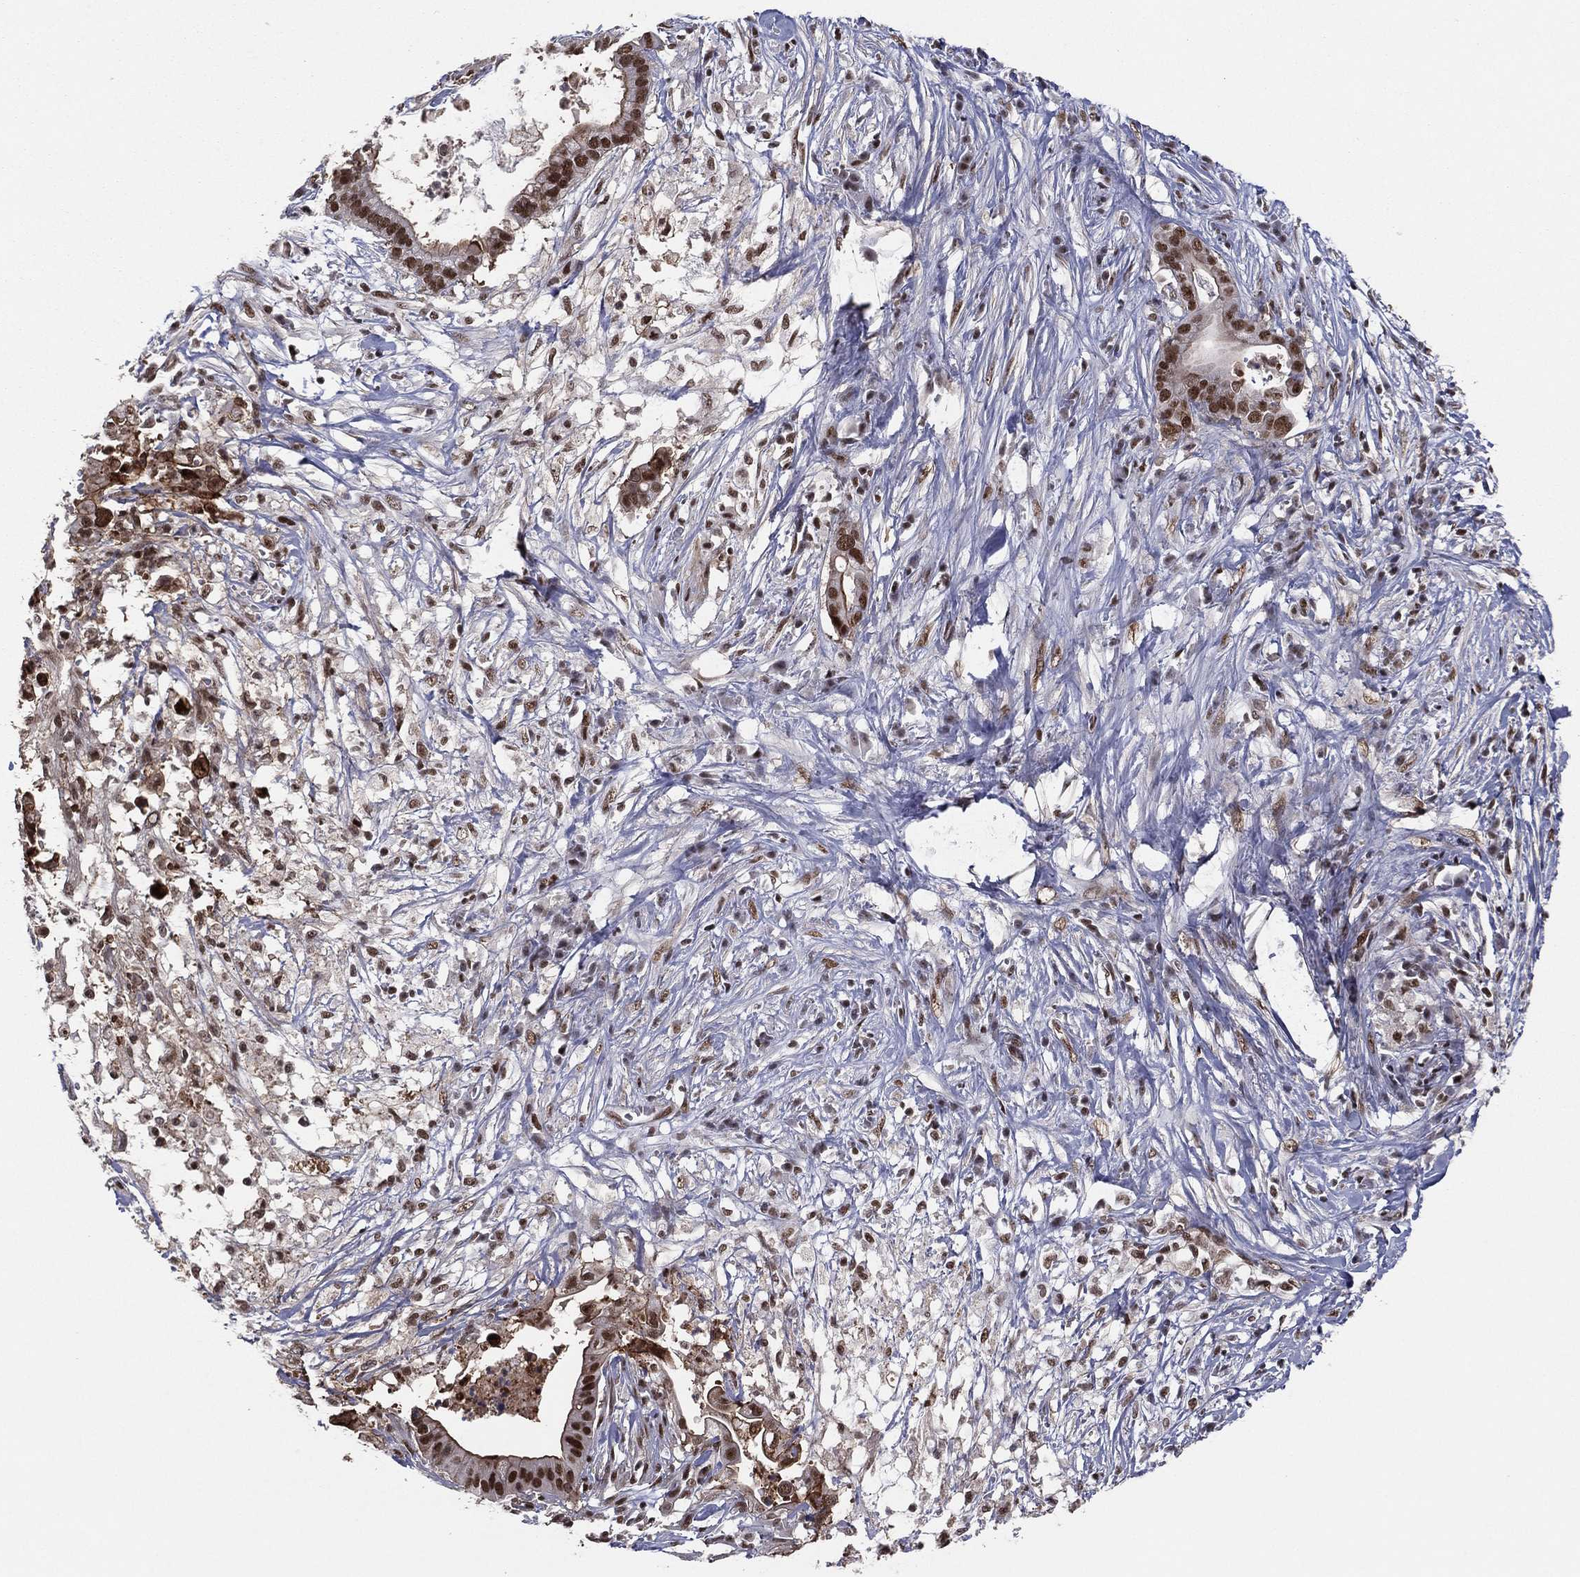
{"staining": {"intensity": "strong", "quantity": "25%-75%", "location": "nuclear"}, "tissue": "pancreatic cancer", "cell_type": "Tumor cells", "image_type": "cancer", "snomed": [{"axis": "morphology", "description": "Adenocarcinoma, NOS"}, {"axis": "topography", "description": "Pancreas"}], "caption": "IHC of human pancreatic cancer reveals high levels of strong nuclear positivity in about 25%-75% of tumor cells.", "gene": "GPALPP1", "patient": {"sex": "male", "age": 61}}